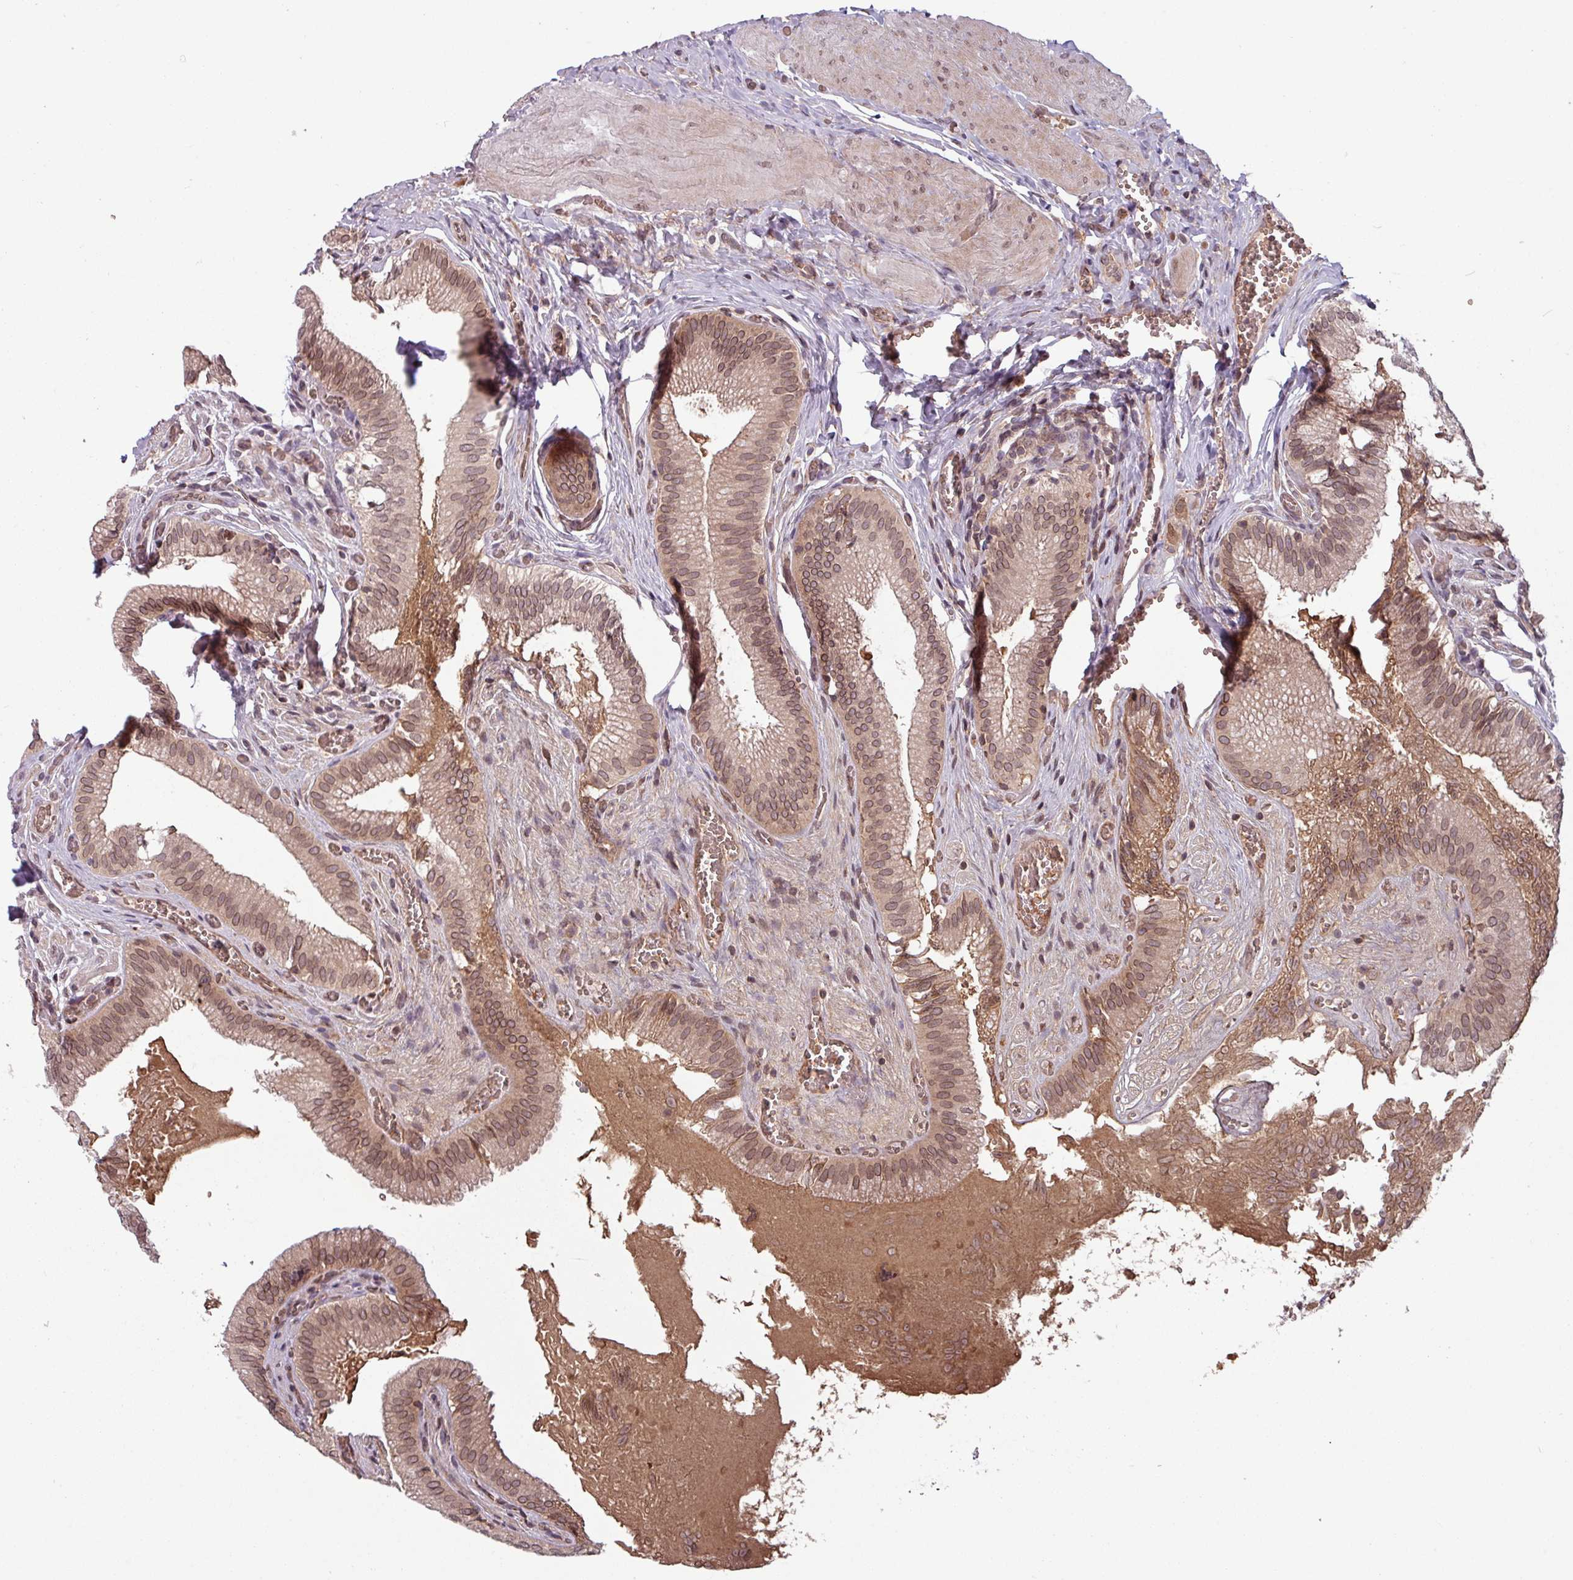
{"staining": {"intensity": "moderate", "quantity": ">75%", "location": "cytoplasmic/membranous,nuclear"}, "tissue": "gallbladder", "cell_type": "Glandular cells", "image_type": "normal", "snomed": [{"axis": "morphology", "description": "Normal tissue, NOS"}, {"axis": "topography", "description": "Gallbladder"}, {"axis": "topography", "description": "Peripheral nerve tissue"}], "caption": "IHC image of normal gallbladder: gallbladder stained using immunohistochemistry reveals medium levels of moderate protein expression localized specifically in the cytoplasmic/membranous,nuclear of glandular cells, appearing as a cytoplasmic/membranous,nuclear brown color.", "gene": "RBM4B", "patient": {"sex": "male", "age": 17}}